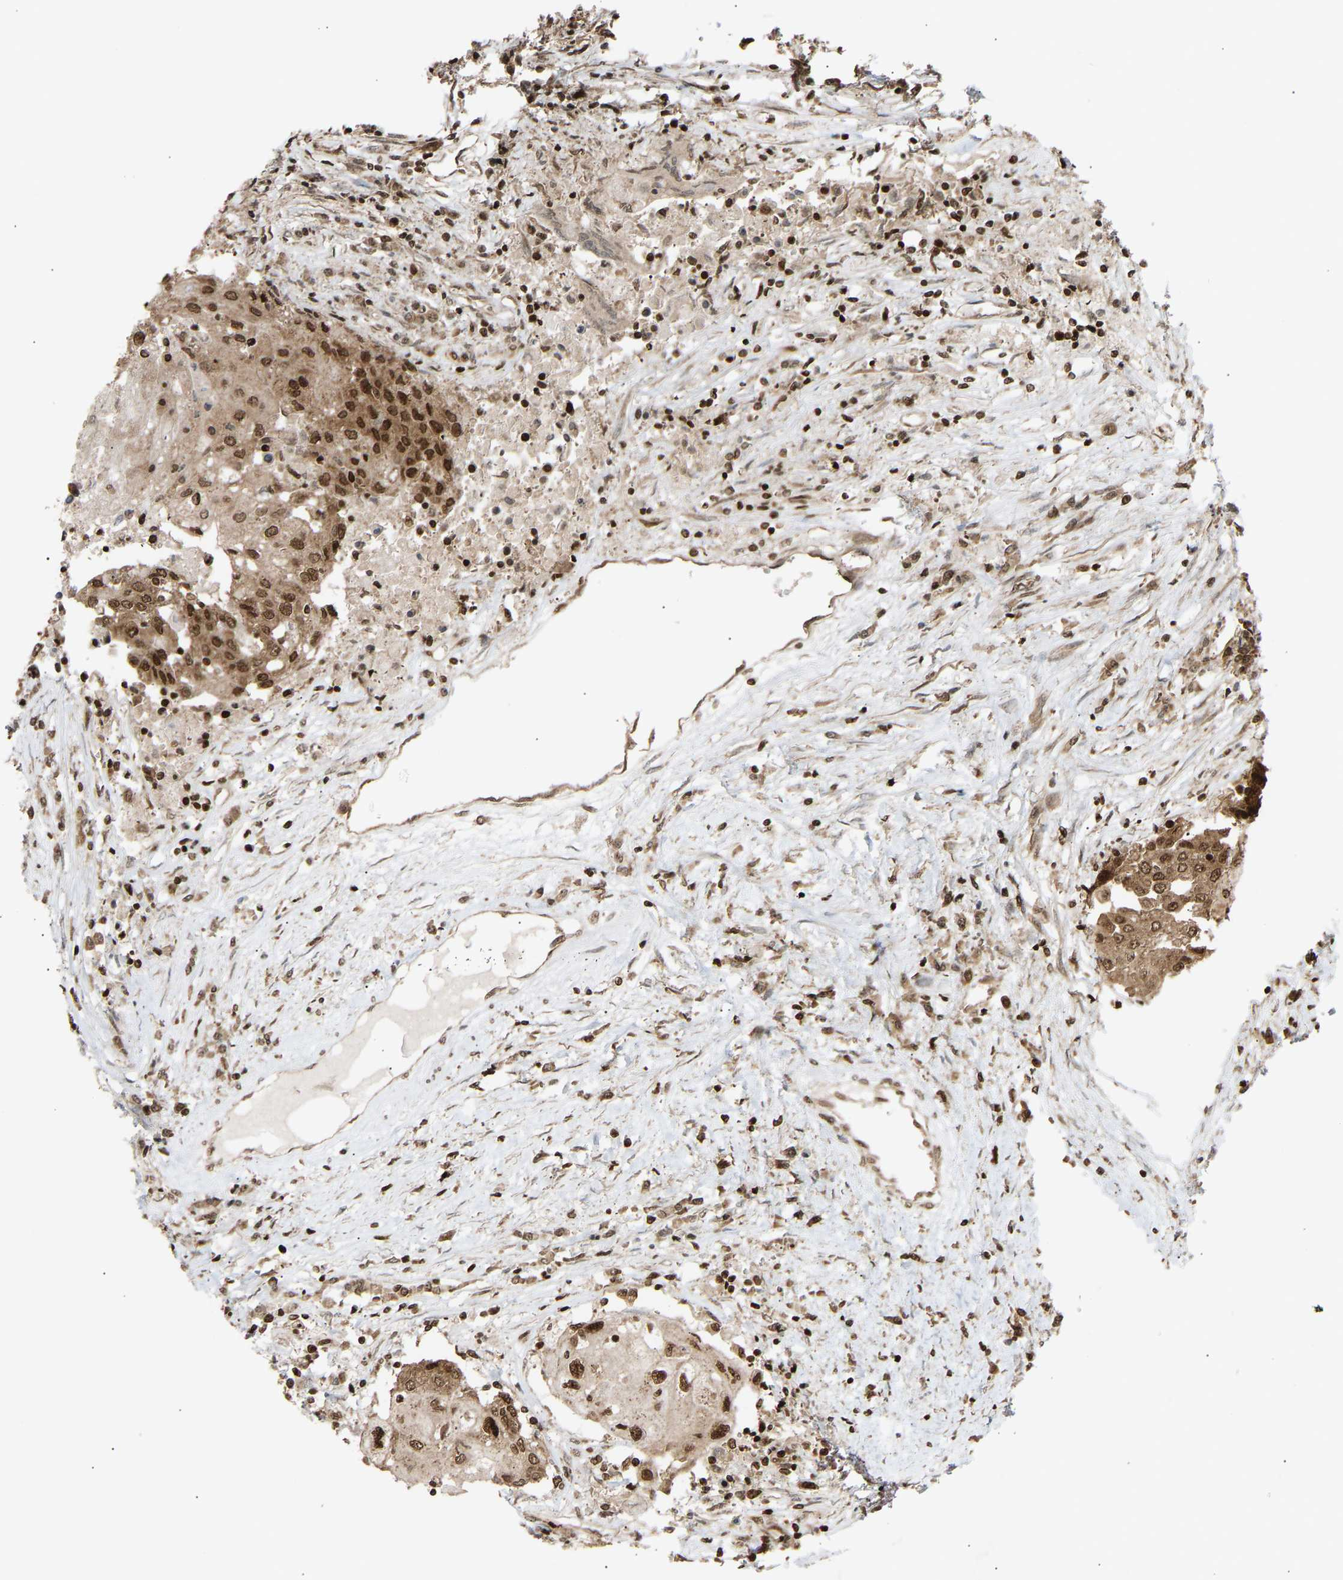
{"staining": {"intensity": "moderate", "quantity": ">75%", "location": "cytoplasmic/membranous,nuclear"}, "tissue": "urothelial cancer", "cell_type": "Tumor cells", "image_type": "cancer", "snomed": [{"axis": "morphology", "description": "Urothelial carcinoma, High grade"}, {"axis": "topography", "description": "Urinary bladder"}], "caption": "Immunohistochemistry (IHC) image of human urothelial cancer stained for a protein (brown), which displays medium levels of moderate cytoplasmic/membranous and nuclear expression in approximately >75% of tumor cells.", "gene": "ALYREF", "patient": {"sex": "female", "age": 85}}